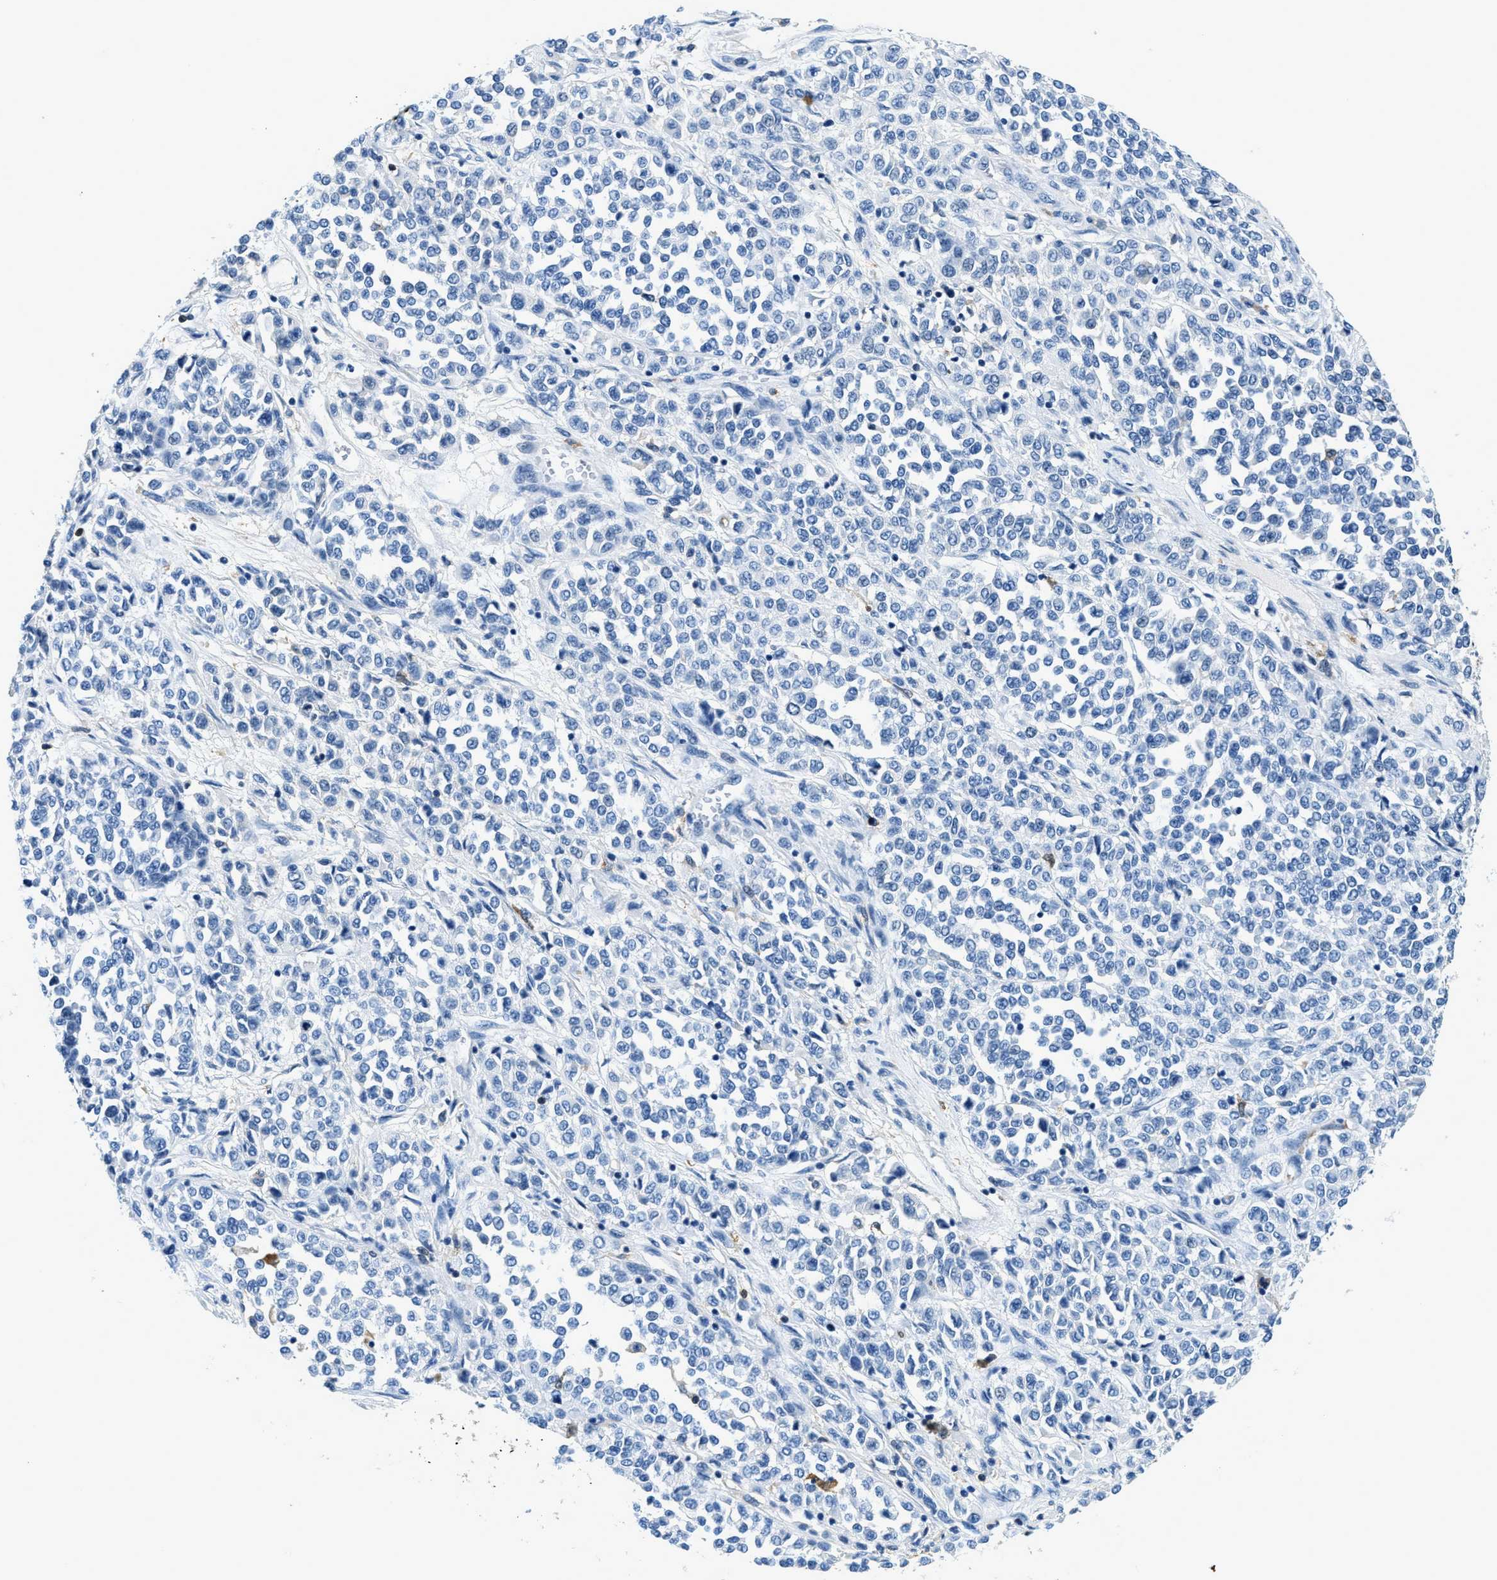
{"staining": {"intensity": "negative", "quantity": "none", "location": "none"}, "tissue": "melanoma", "cell_type": "Tumor cells", "image_type": "cancer", "snomed": [{"axis": "morphology", "description": "Malignant melanoma, Metastatic site"}, {"axis": "topography", "description": "Pancreas"}], "caption": "Immunohistochemistry (IHC) image of neoplastic tissue: malignant melanoma (metastatic site) stained with DAB (3,3'-diaminobenzidine) demonstrates no significant protein expression in tumor cells.", "gene": "CAPG", "patient": {"sex": "female", "age": 30}}